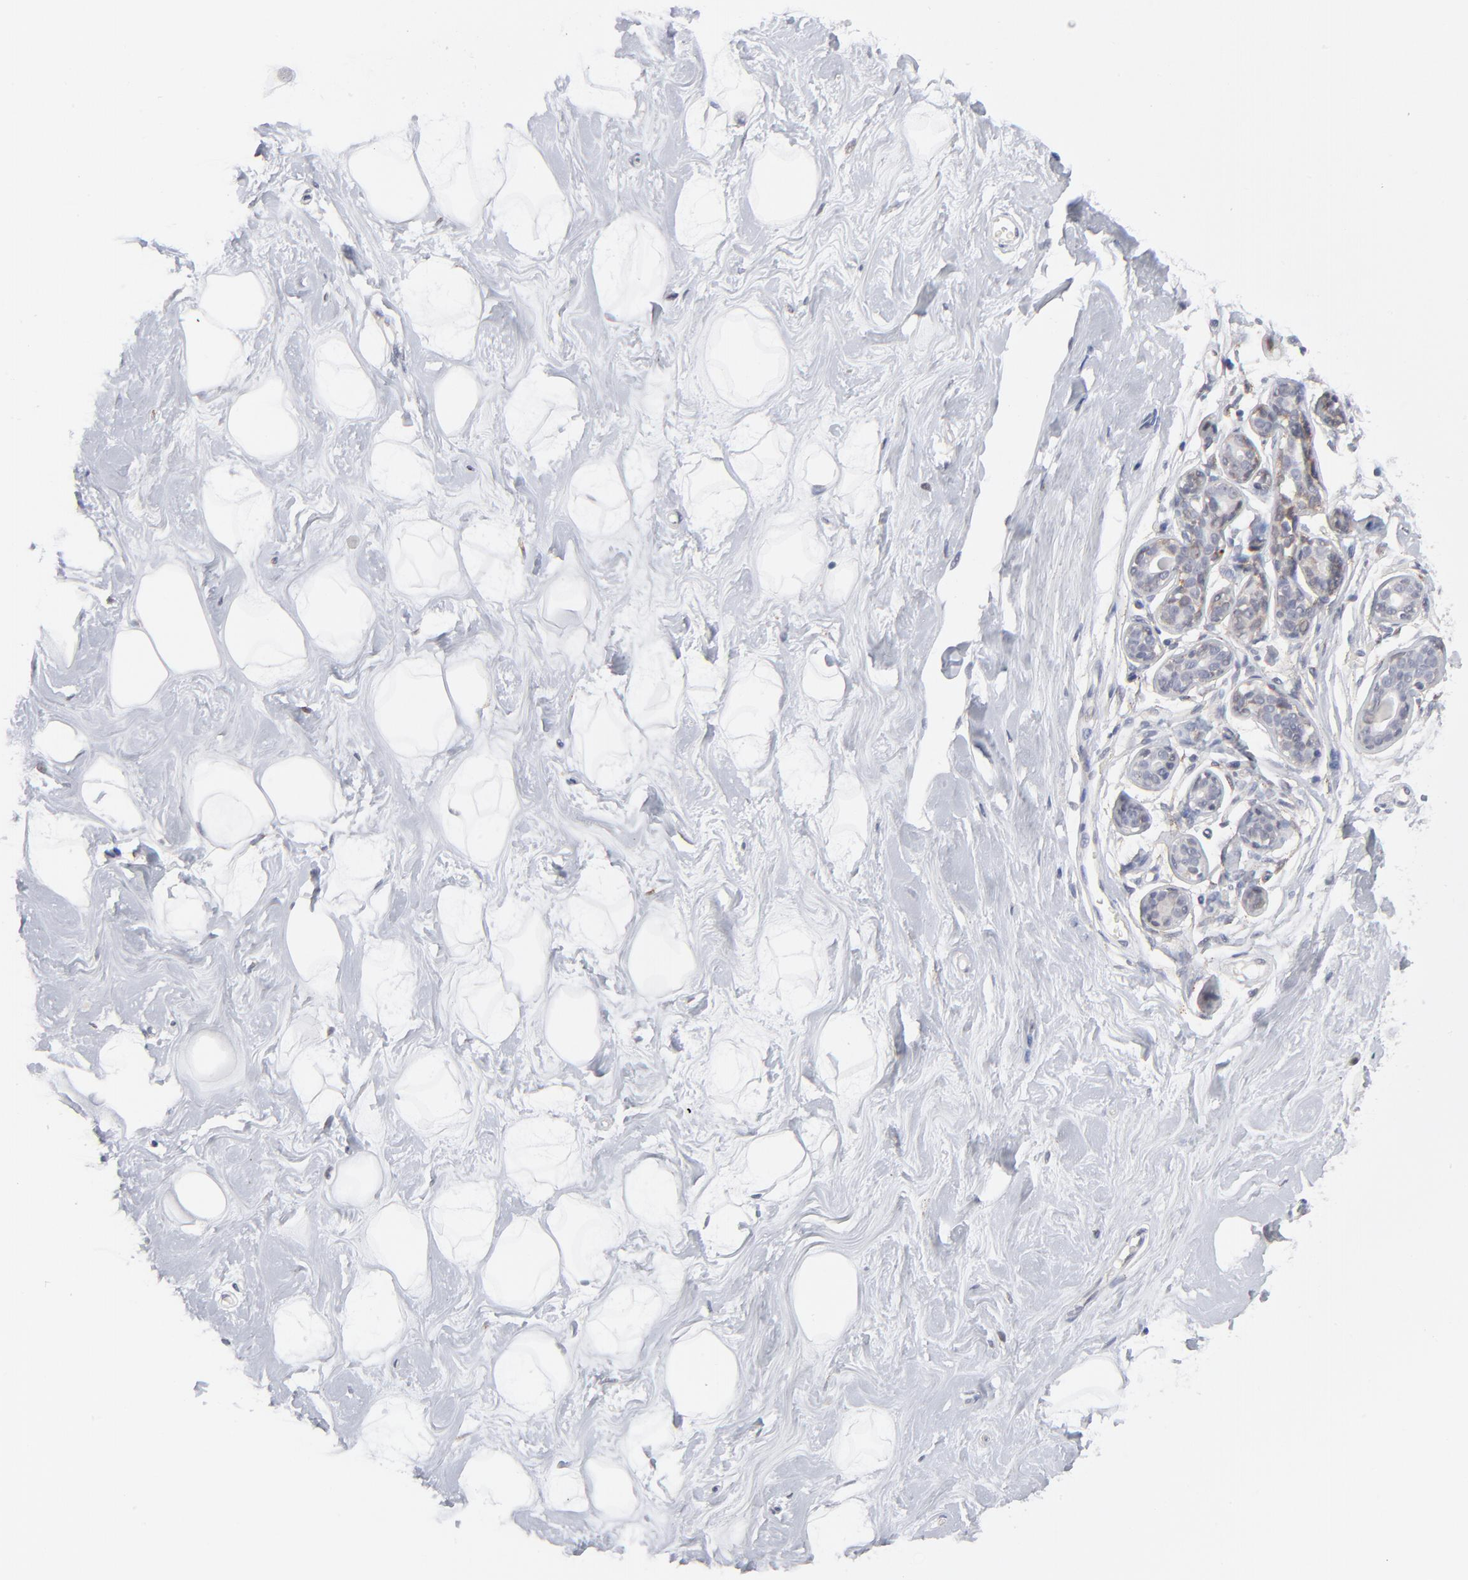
{"staining": {"intensity": "negative", "quantity": "none", "location": "none"}, "tissue": "breast", "cell_type": "Adipocytes", "image_type": "normal", "snomed": [{"axis": "morphology", "description": "Normal tissue, NOS"}, {"axis": "topography", "description": "Breast"}], "caption": "Adipocytes show no significant staining in benign breast. (Brightfield microscopy of DAB IHC at high magnification).", "gene": "AURKA", "patient": {"sex": "female", "age": 23}}